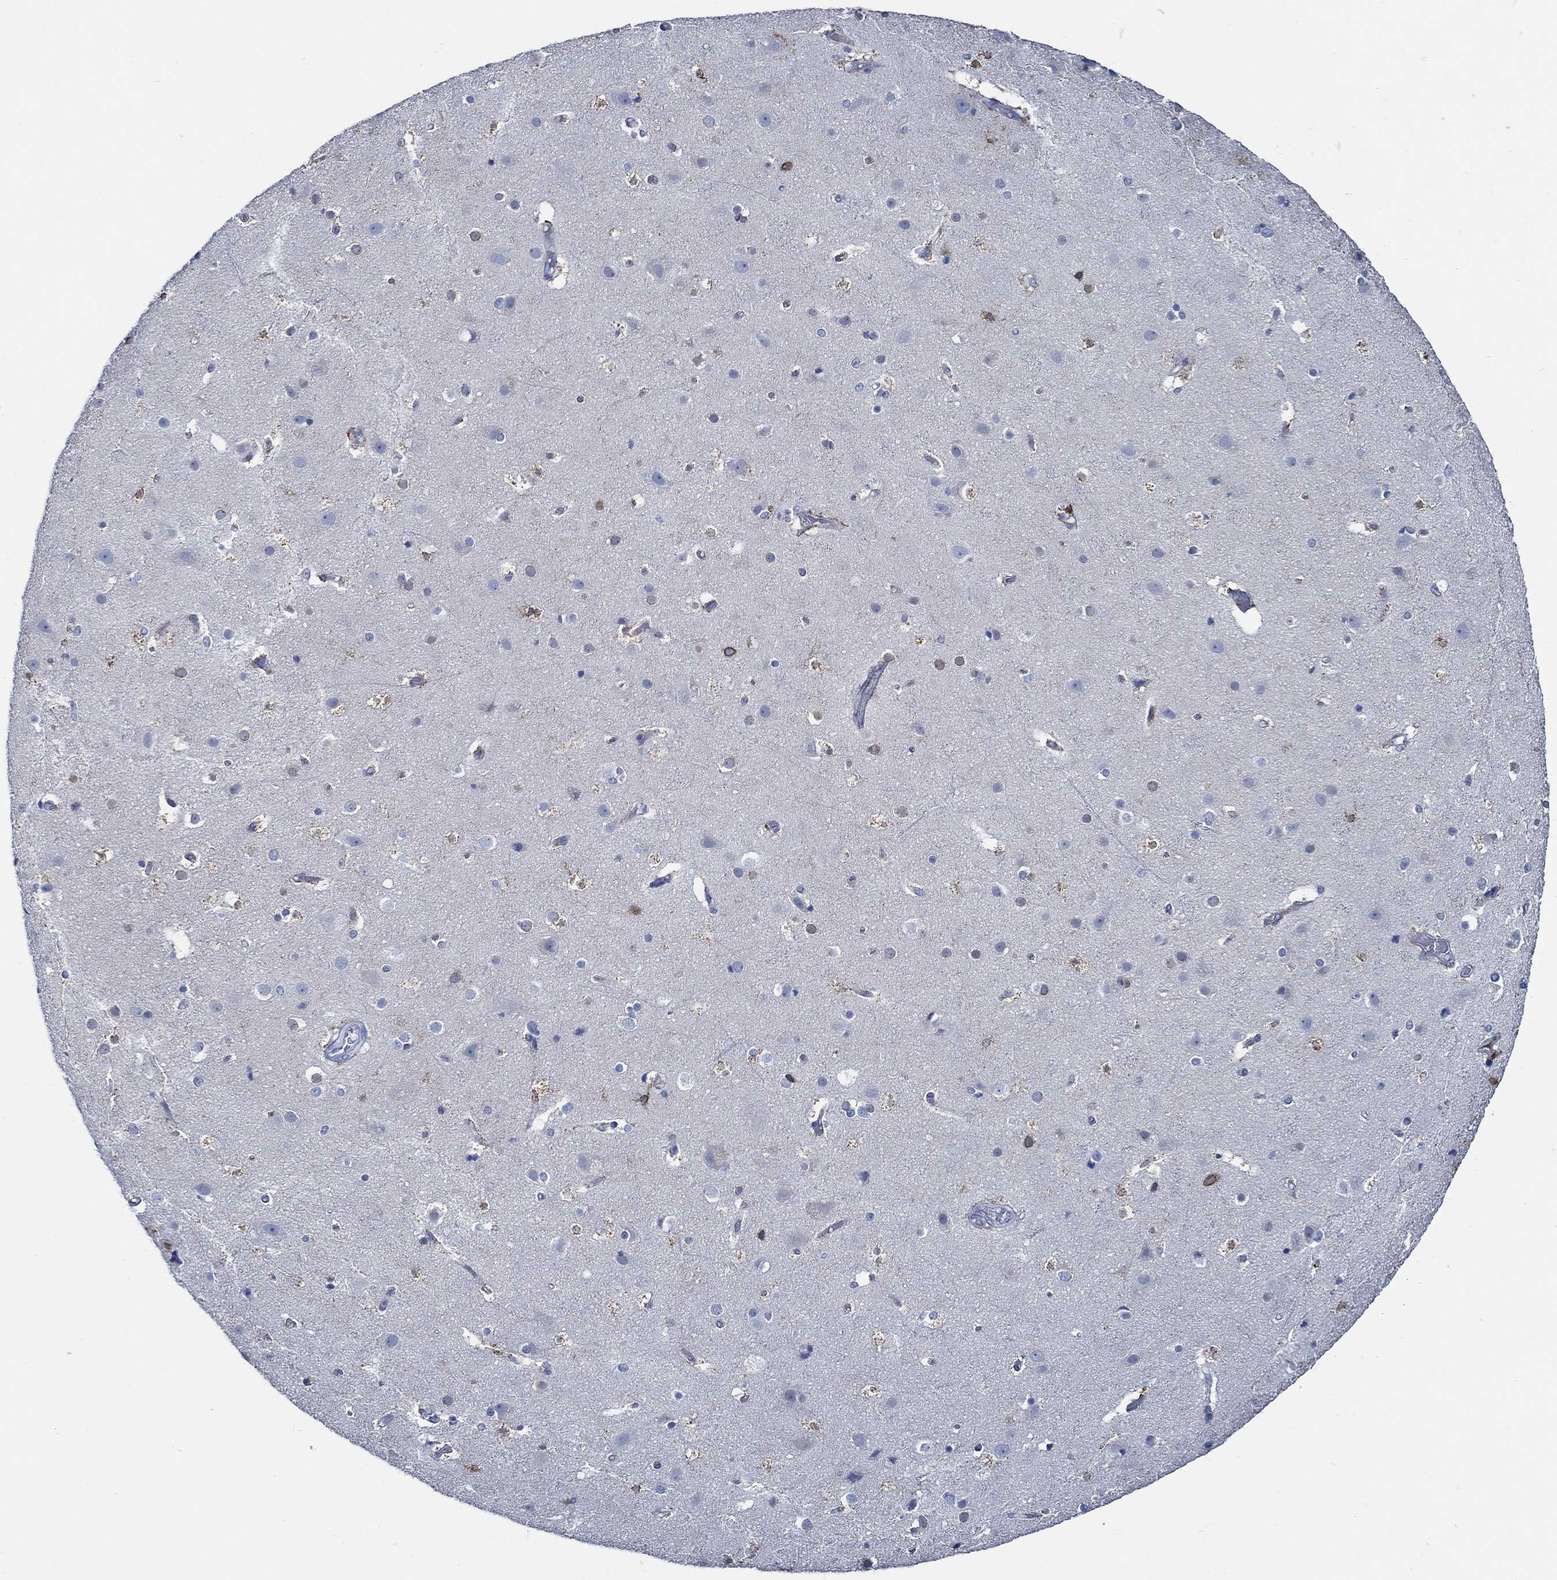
{"staining": {"intensity": "negative", "quantity": "none", "location": "none"}, "tissue": "cerebral cortex", "cell_type": "Endothelial cells", "image_type": "normal", "snomed": [{"axis": "morphology", "description": "Normal tissue, NOS"}, {"axis": "topography", "description": "Cerebral cortex"}], "caption": "High power microscopy image of an immunohistochemistry (IHC) photomicrograph of unremarkable cerebral cortex, revealing no significant staining in endothelial cells.", "gene": "HECW2", "patient": {"sex": "female", "age": 52}}